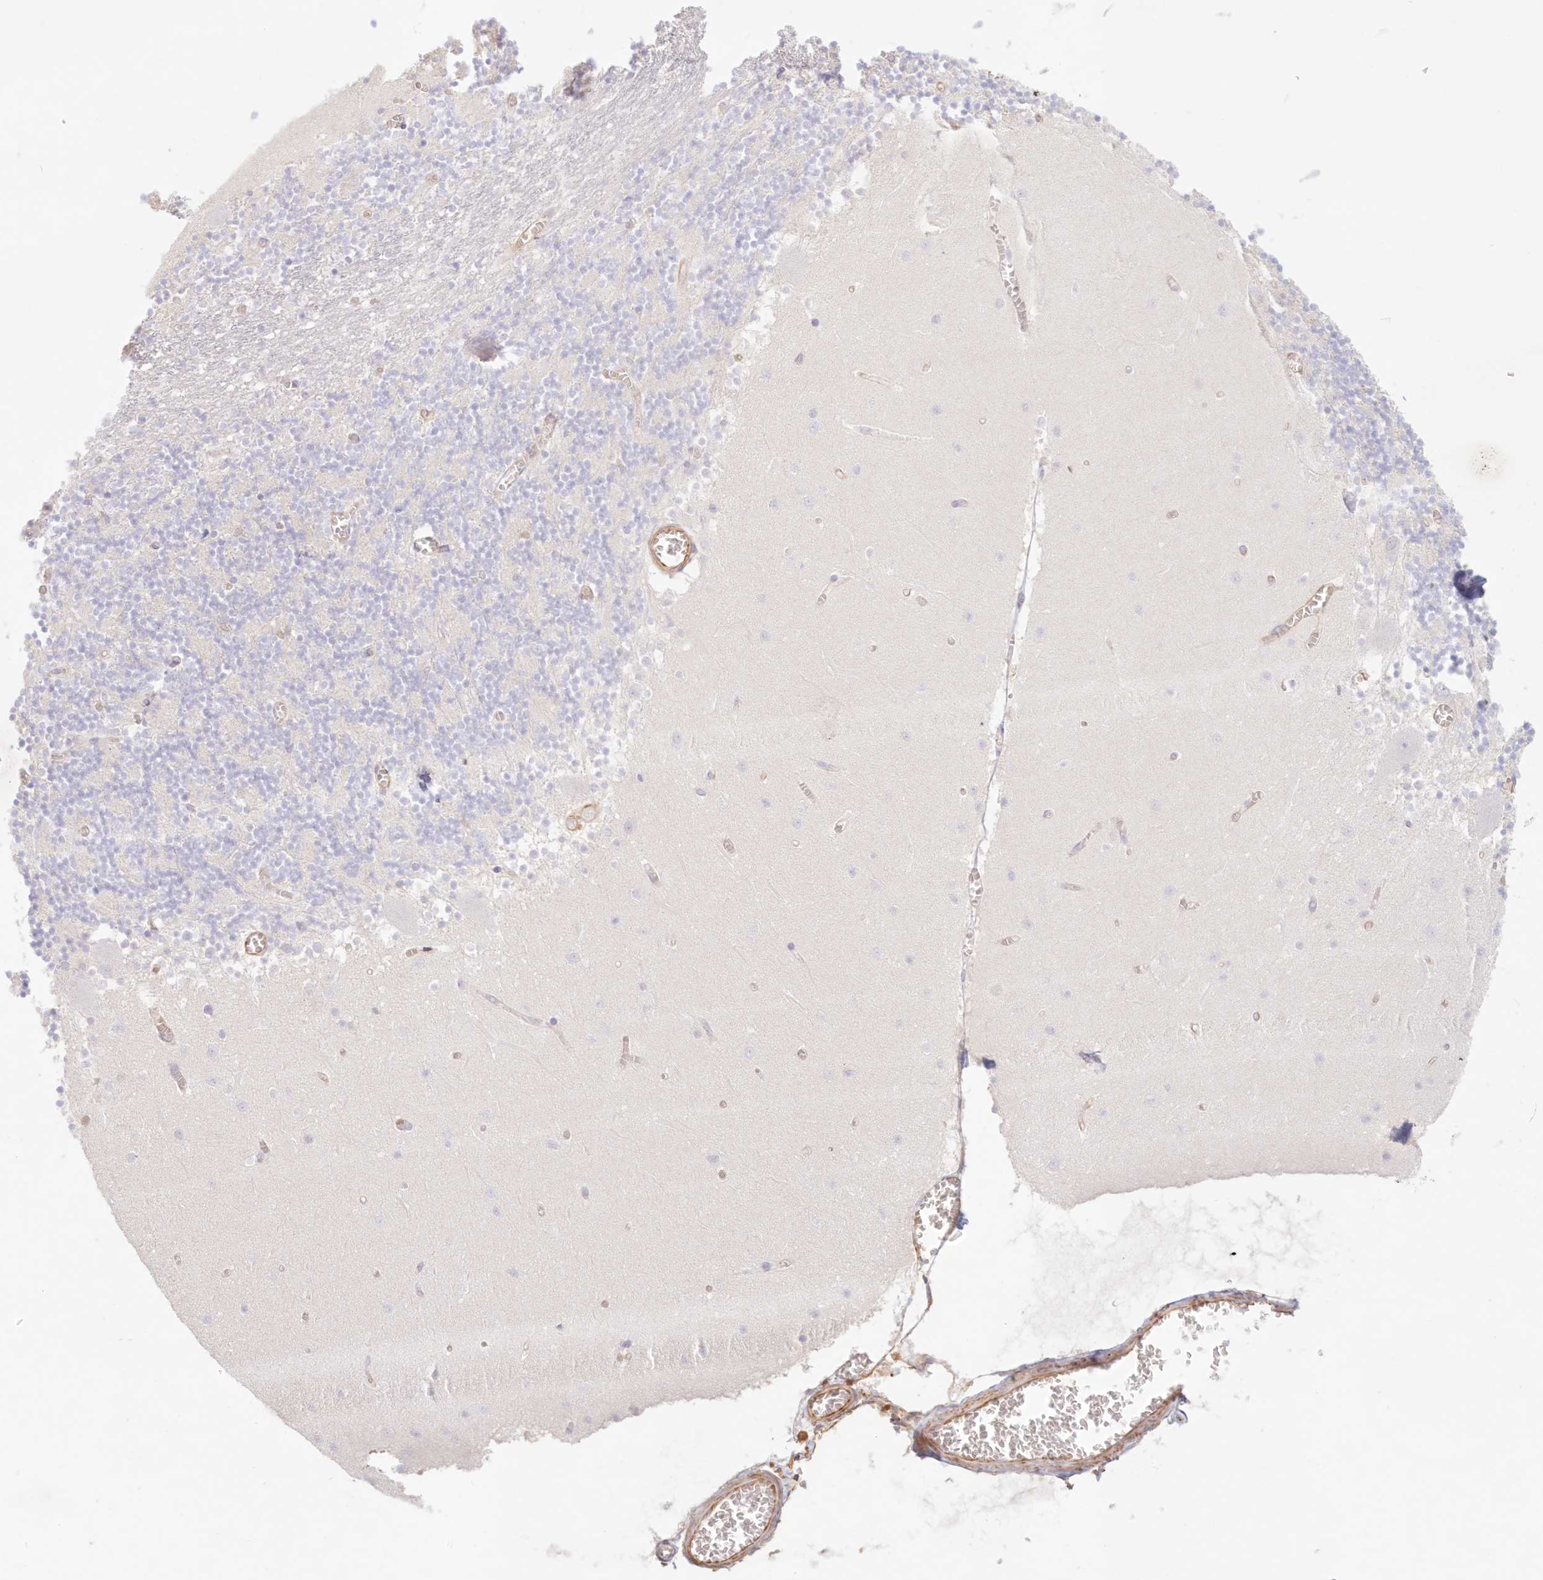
{"staining": {"intensity": "negative", "quantity": "none", "location": "none"}, "tissue": "cerebellum", "cell_type": "Cells in granular layer", "image_type": "normal", "snomed": [{"axis": "morphology", "description": "Normal tissue, NOS"}, {"axis": "topography", "description": "Cerebellum"}], "caption": "High power microscopy photomicrograph of an IHC photomicrograph of benign cerebellum, revealing no significant positivity in cells in granular layer.", "gene": "DMRTB1", "patient": {"sex": "female", "age": 28}}